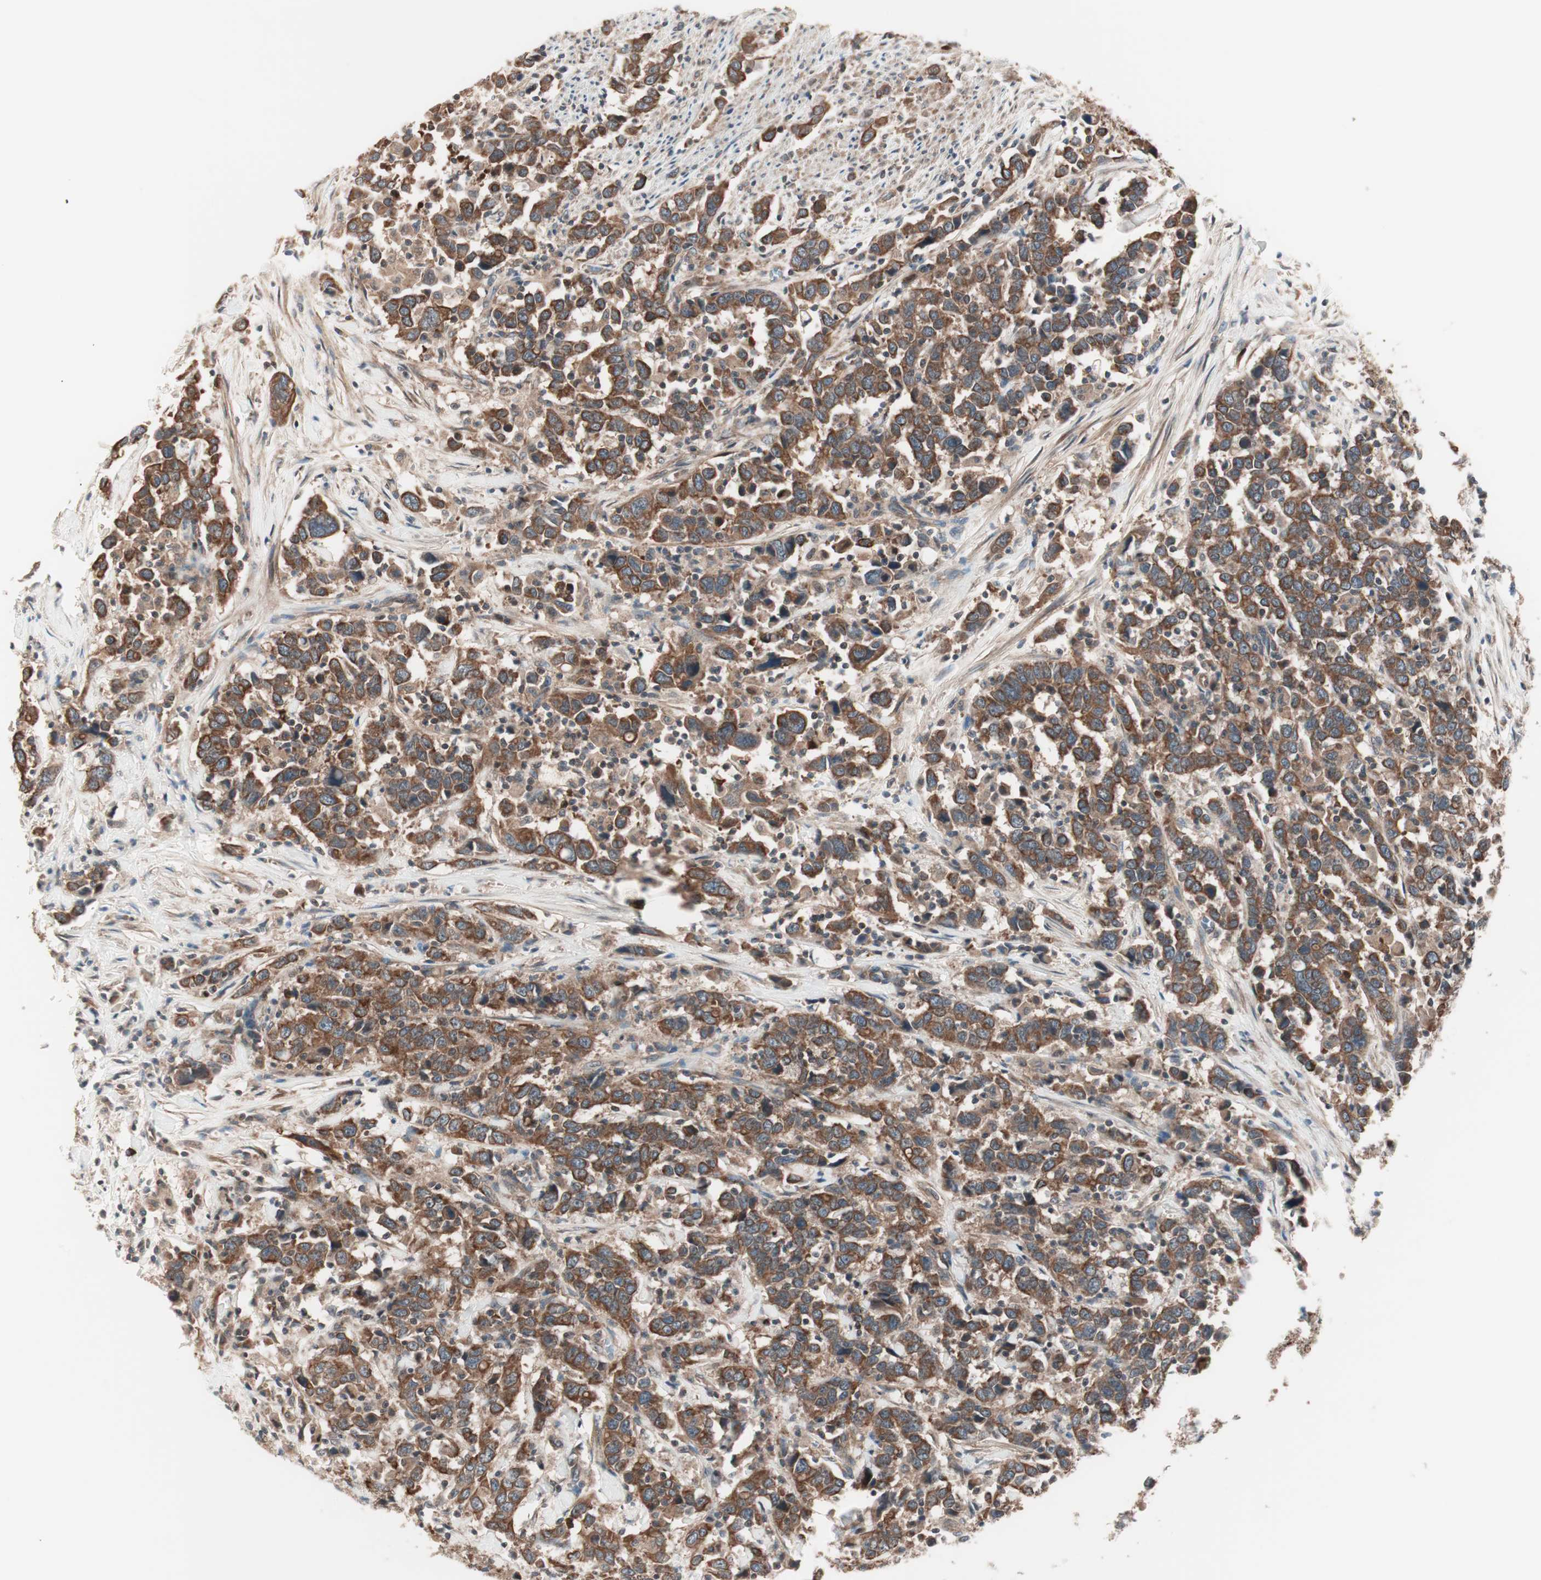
{"staining": {"intensity": "strong", "quantity": ">75%", "location": "cytoplasmic/membranous"}, "tissue": "urothelial cancer", "cell_type": "Tumor cells", "image_type": "cancer", "snomed": [{"axis": "morphology", "description": "Urothelial carcinoma, High grade"}, {"axis": "topography", "description": "Urinary bladder"}], "caption": "Immunohistochemical staining of human high-grade urothelial carcinoma exhibits high levels of strong cytoplasmic/membranous protein staining in approximately >75% of tumor cells.", "gene": "TSG101", "patient": {"sex": "male", "age": 61}}